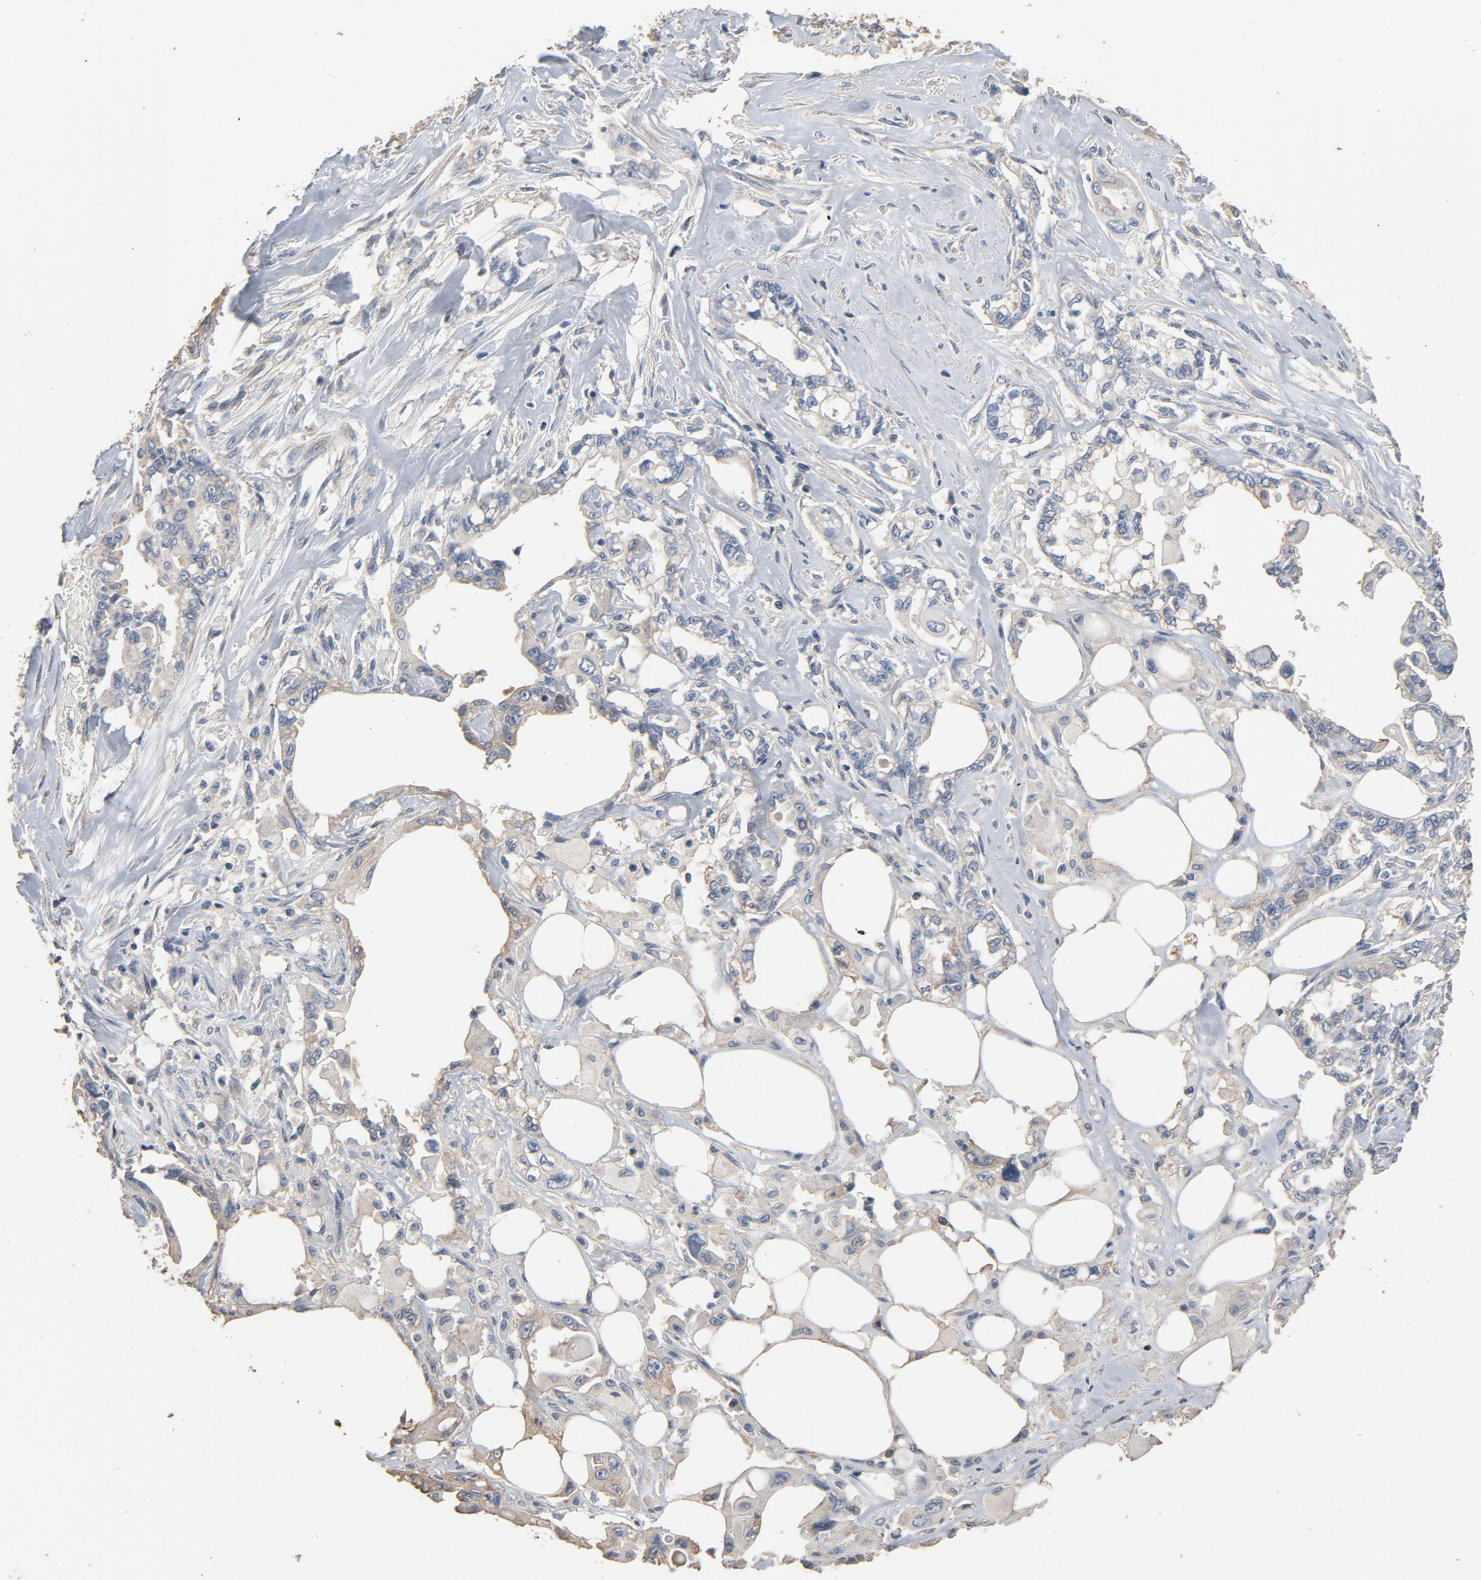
{"staining": {"intensity": "weak", "quantity": "<25%", "location": "cytoplasmic/membranous"}, "tissue": "pancreatic cancer", "cell_type": "Tumor cells", "image_type": "cancer", "snomed": [{"axis": "morphology", "description": "Normal tissue, NOS"}, {"axis": "topography", "description": "Pancreas"}], "caption": "This is a image of immunohistochemistry (IHC) staining of pancreatic cancer, which shows no expression in tumor cells. (DAB IHC with hematoxylin counter stain).", "gene": "SOX6", "patient": {"sex": "male", "age": 42}}